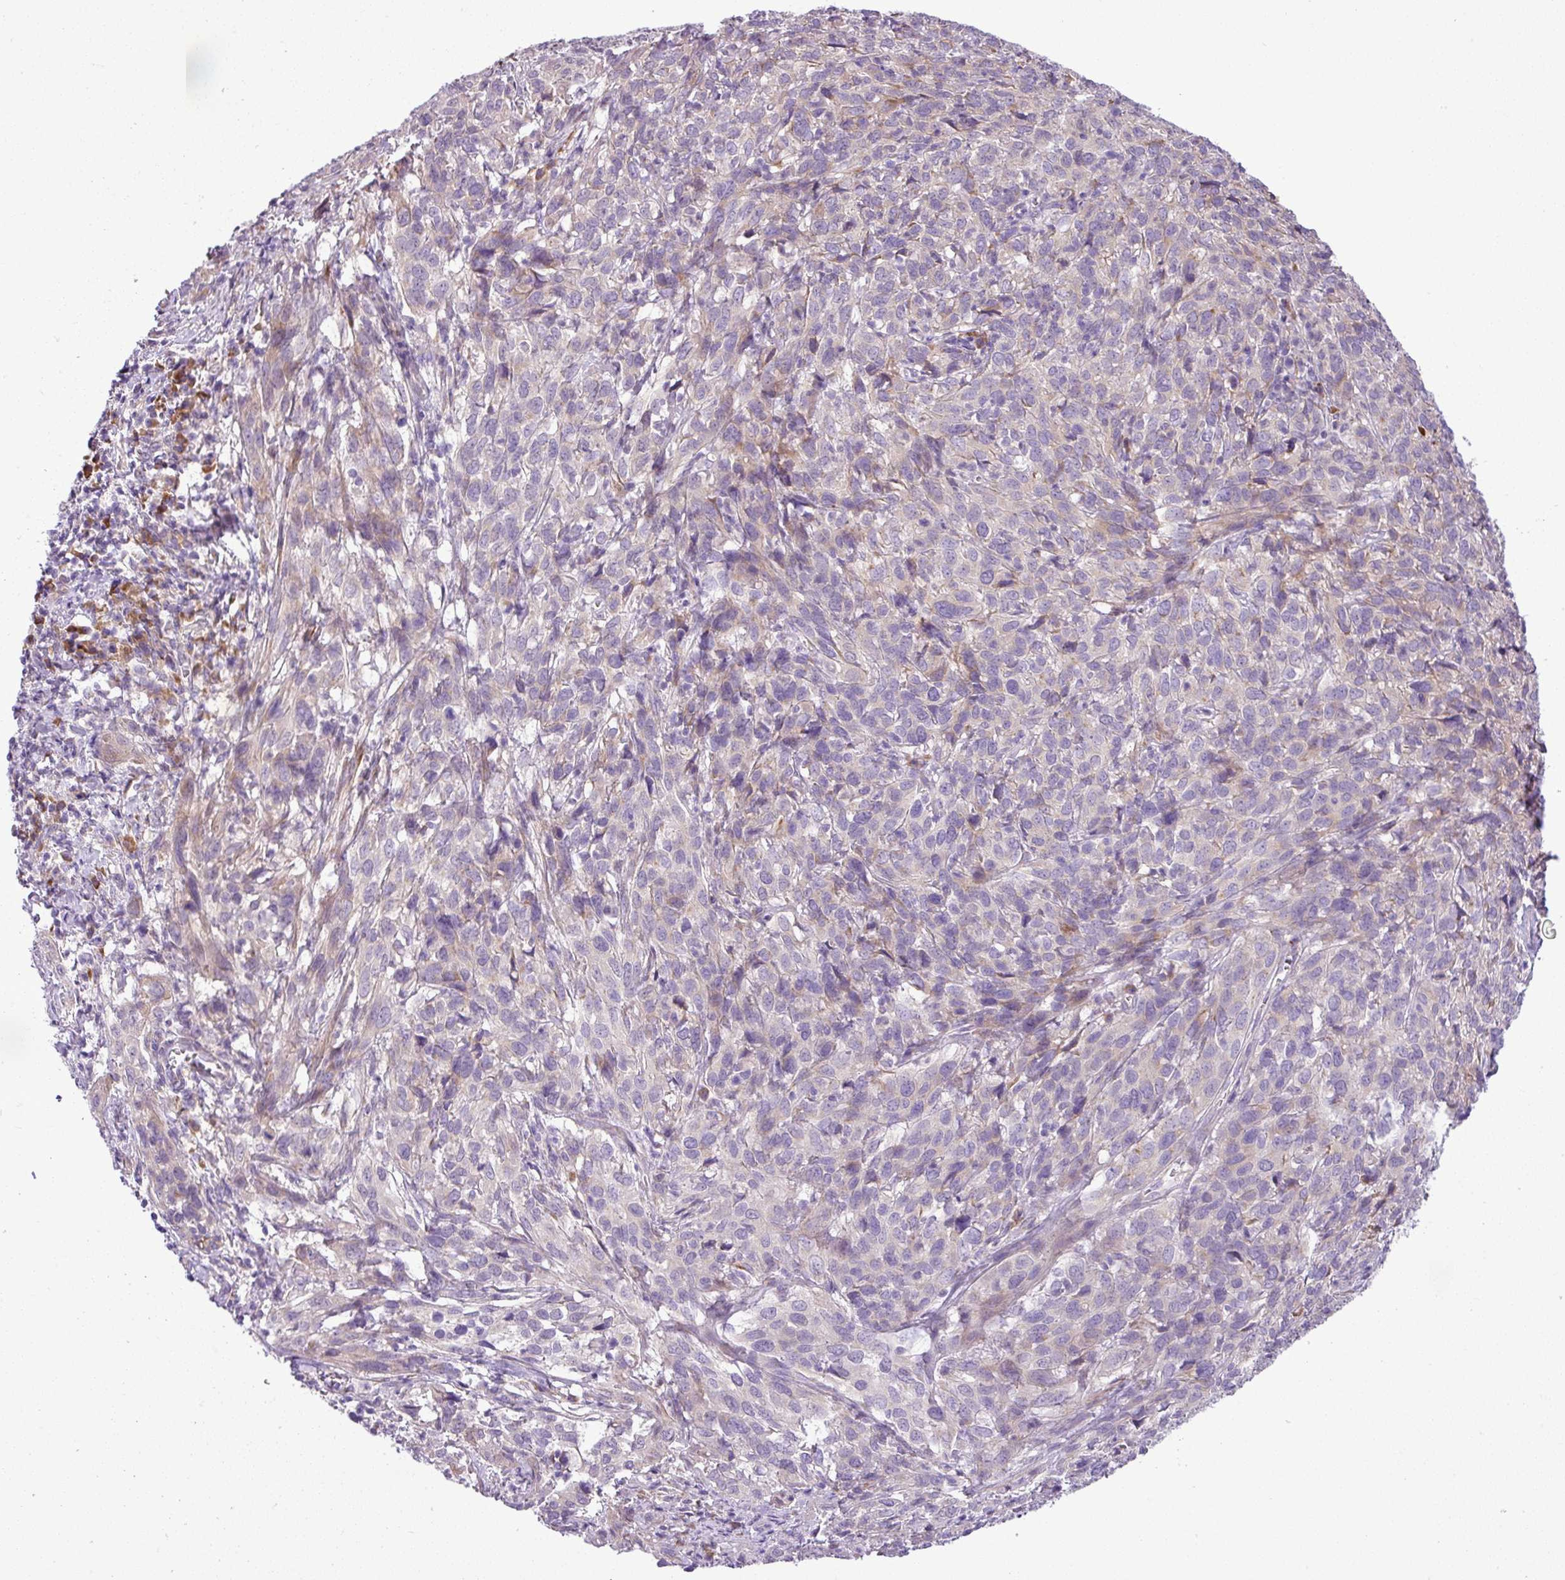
{"staining": {"intensity": "negative", "quantity": "none", "location": "none"}, "tissue": "cervical cancer", "cell_type": "Tumor cells", "image_type": "cancer", "snomed": [{"axis": "morphology", "description": "Squamous cell carcinoma, NOS"}, {"axis": "topography", "description": "Cervix"}], "caption": "Tumor cells are negative for brown protein staining in squamous cell carcinoma (cervical).", "gene": "MOCS3", "patient": {"sex": "female", "age": 51}}